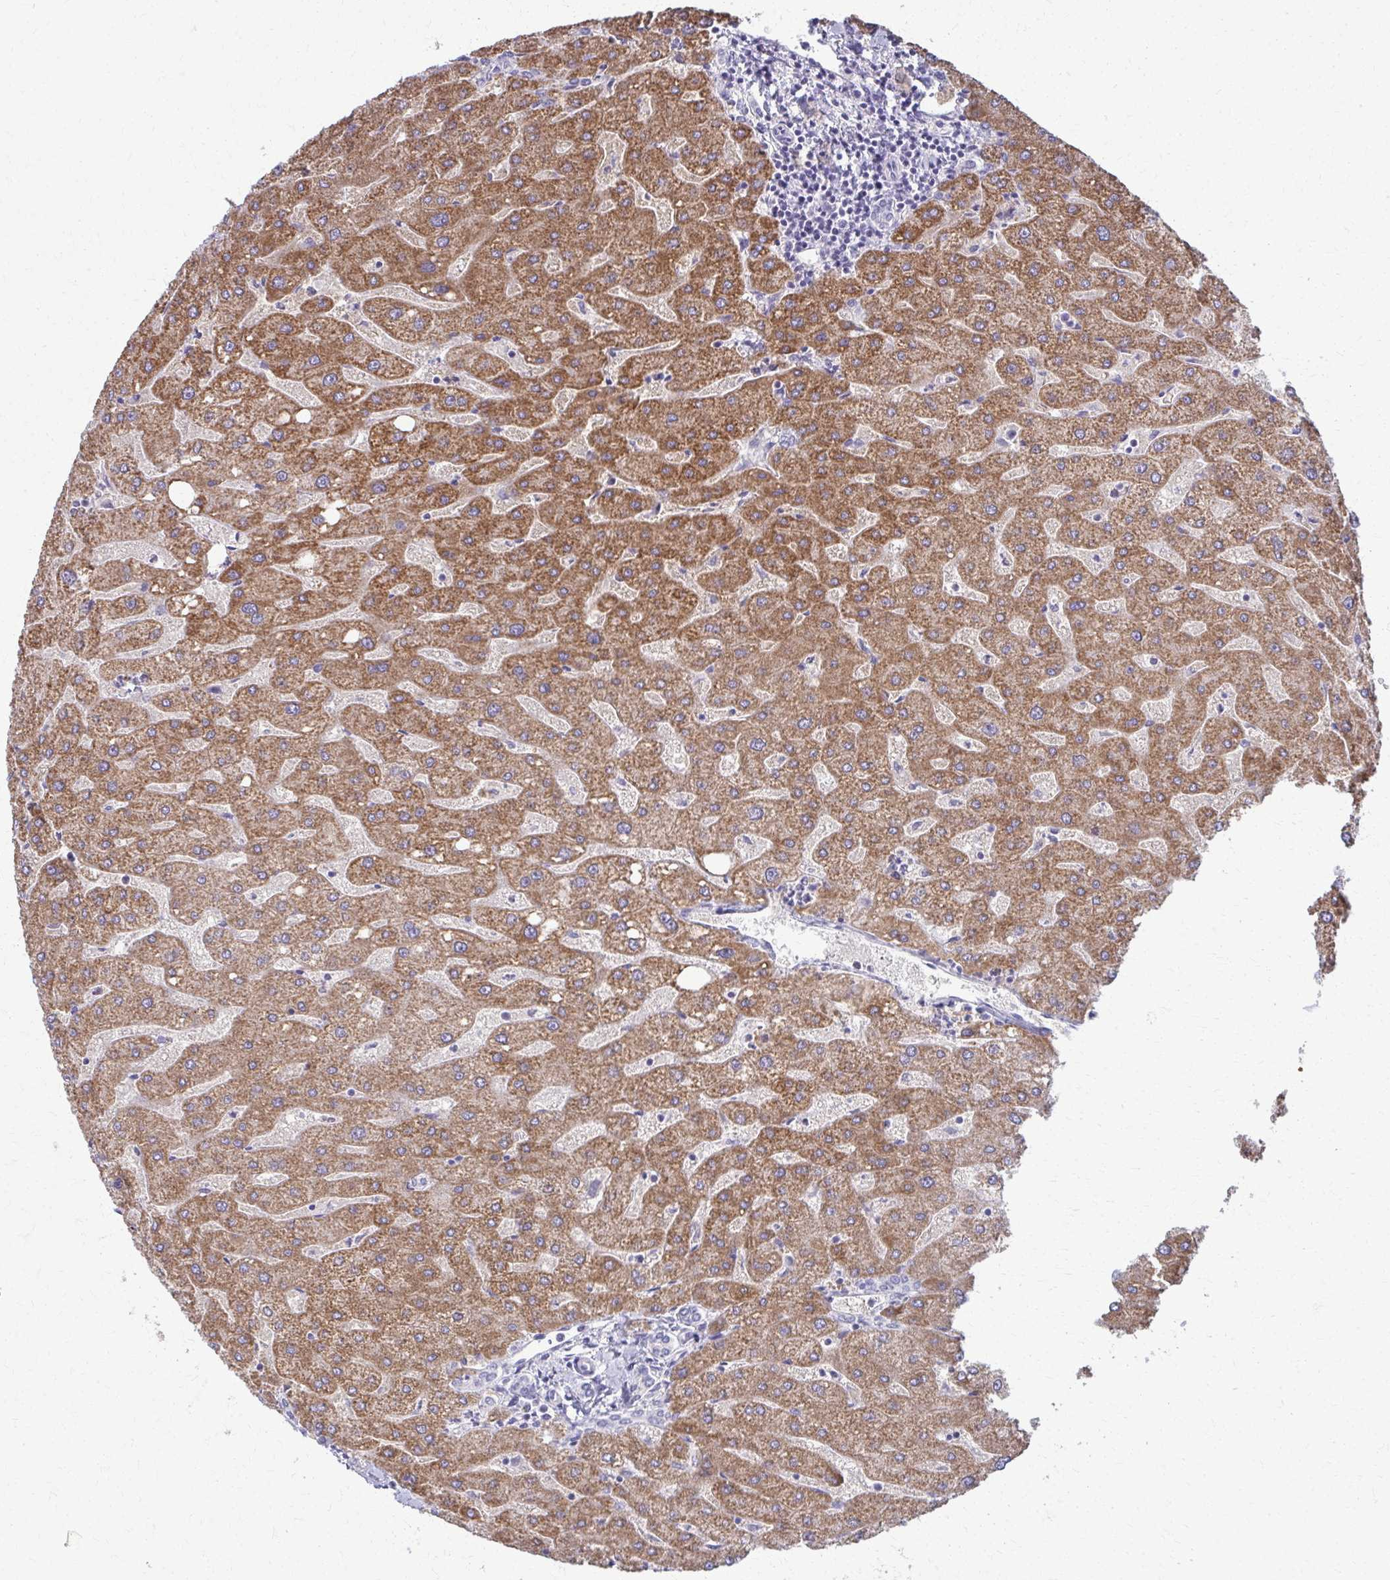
{"staining": {"intensity": "negative", "quantity": "none", "location": "none"}, "tissue": "liver", "cell_type": "Cholangiocytes", "image_type": "normal", "snomed": [{"axis": "morphology", "description": "Normal tissue, NOS"}, {"axis": "topography", "description": "Liver"}], "caption": "An immunohistochemistry (IHC) image of benign liver is shown. There is no staining in cholangiocytes of liver. Nuclei are stained in blue.", "gene": "ACSM2A", "patient": {"sex": "male", "age": 67}}